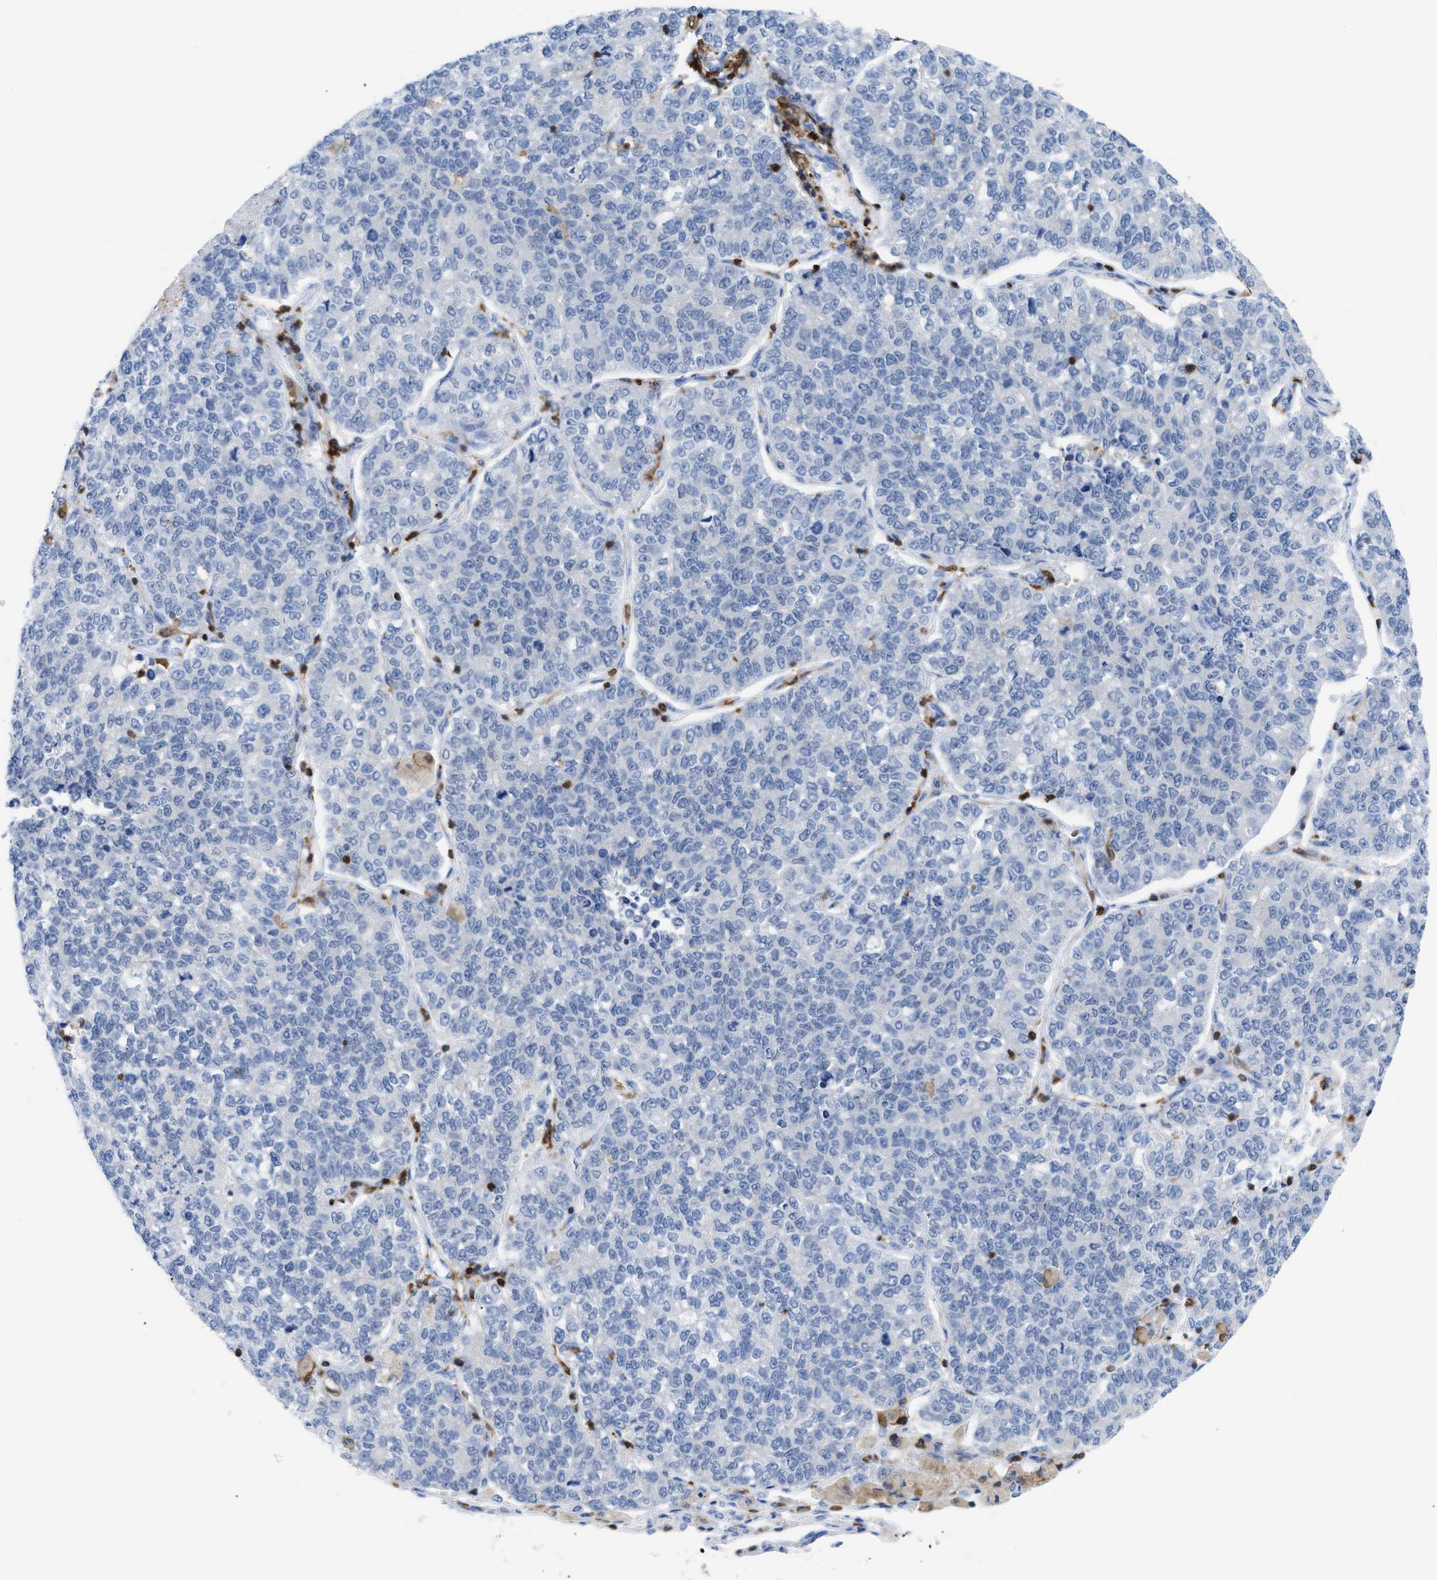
{"staining": {"intensity": "negative", "quantity": "none", "location": "none"}, "tissue": "lung cancer", "cell_type": "Tumor cells", "image_type": "cancer", "snomed": [{"axis": "morphology", "description": "Adenocarcinoma, NOS"}, {"axis": "topography", "description": "Lung"}], "caption": "This is an IHC photomicrograph of lung cancer (adenocarcinoma). There is no expression in tumor cells.", "gene": "LCP1", "patient": {"sex": "male", "age": 49}}